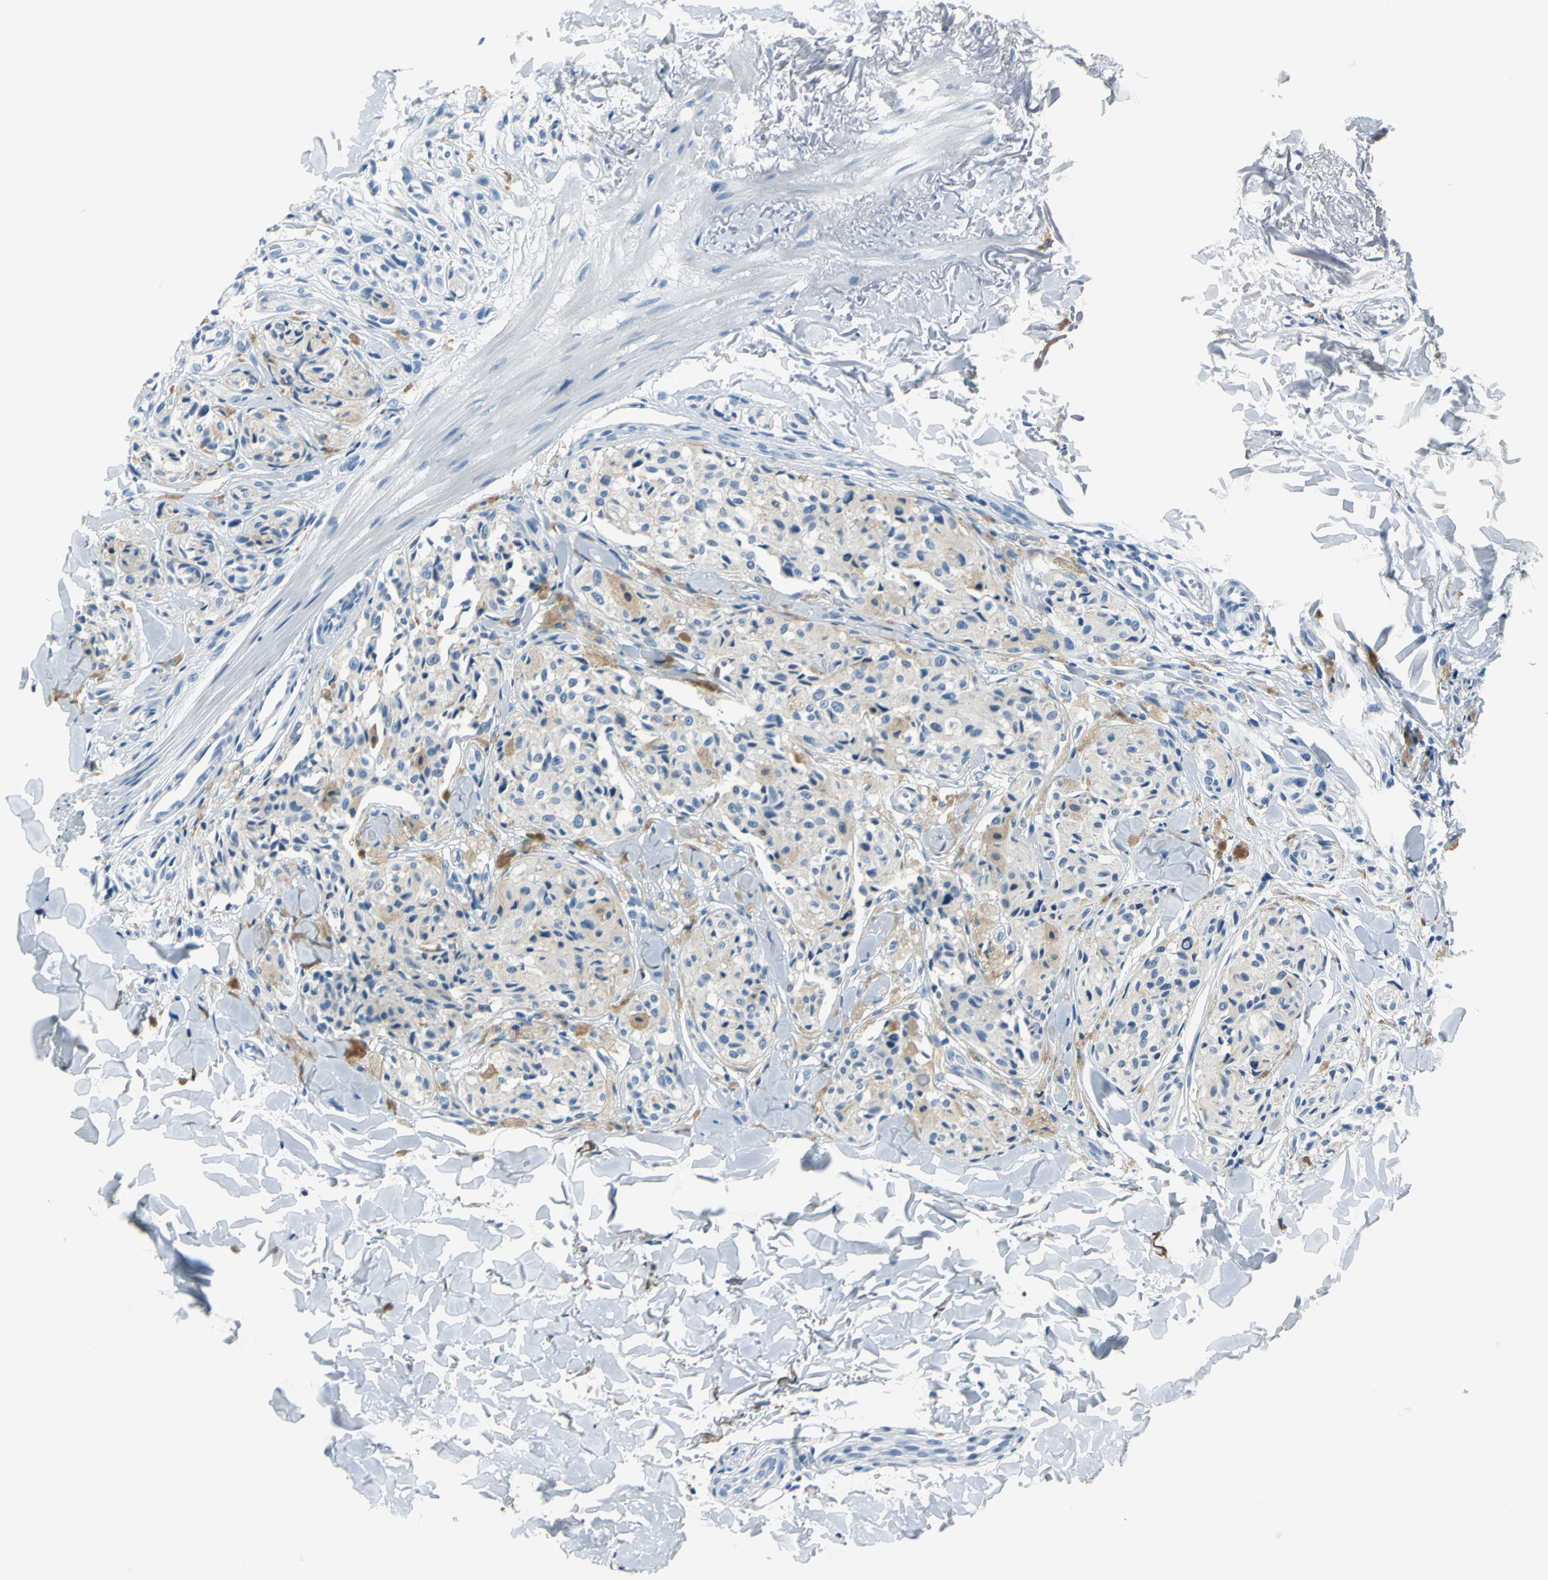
{"staining": {"intensity": "weak", "quantity": "<25%", "location": "cytoplasmic/membranous"}, "tissue": "melanoma", "cell_type": "Tumor cells", "image_type": "cancer", "snomed": [{"axis": "morphology", "description": "Malignant melanoma, Metastatic site"}, {"axis": "topography", "description": "Skin"}], "caption": "The IHC image has no significant expression in tumor cells of malignant melanoma (metastatic site) tissue.", "gene": "PKLR", "patient": {"sex": "female", "age": 66}}